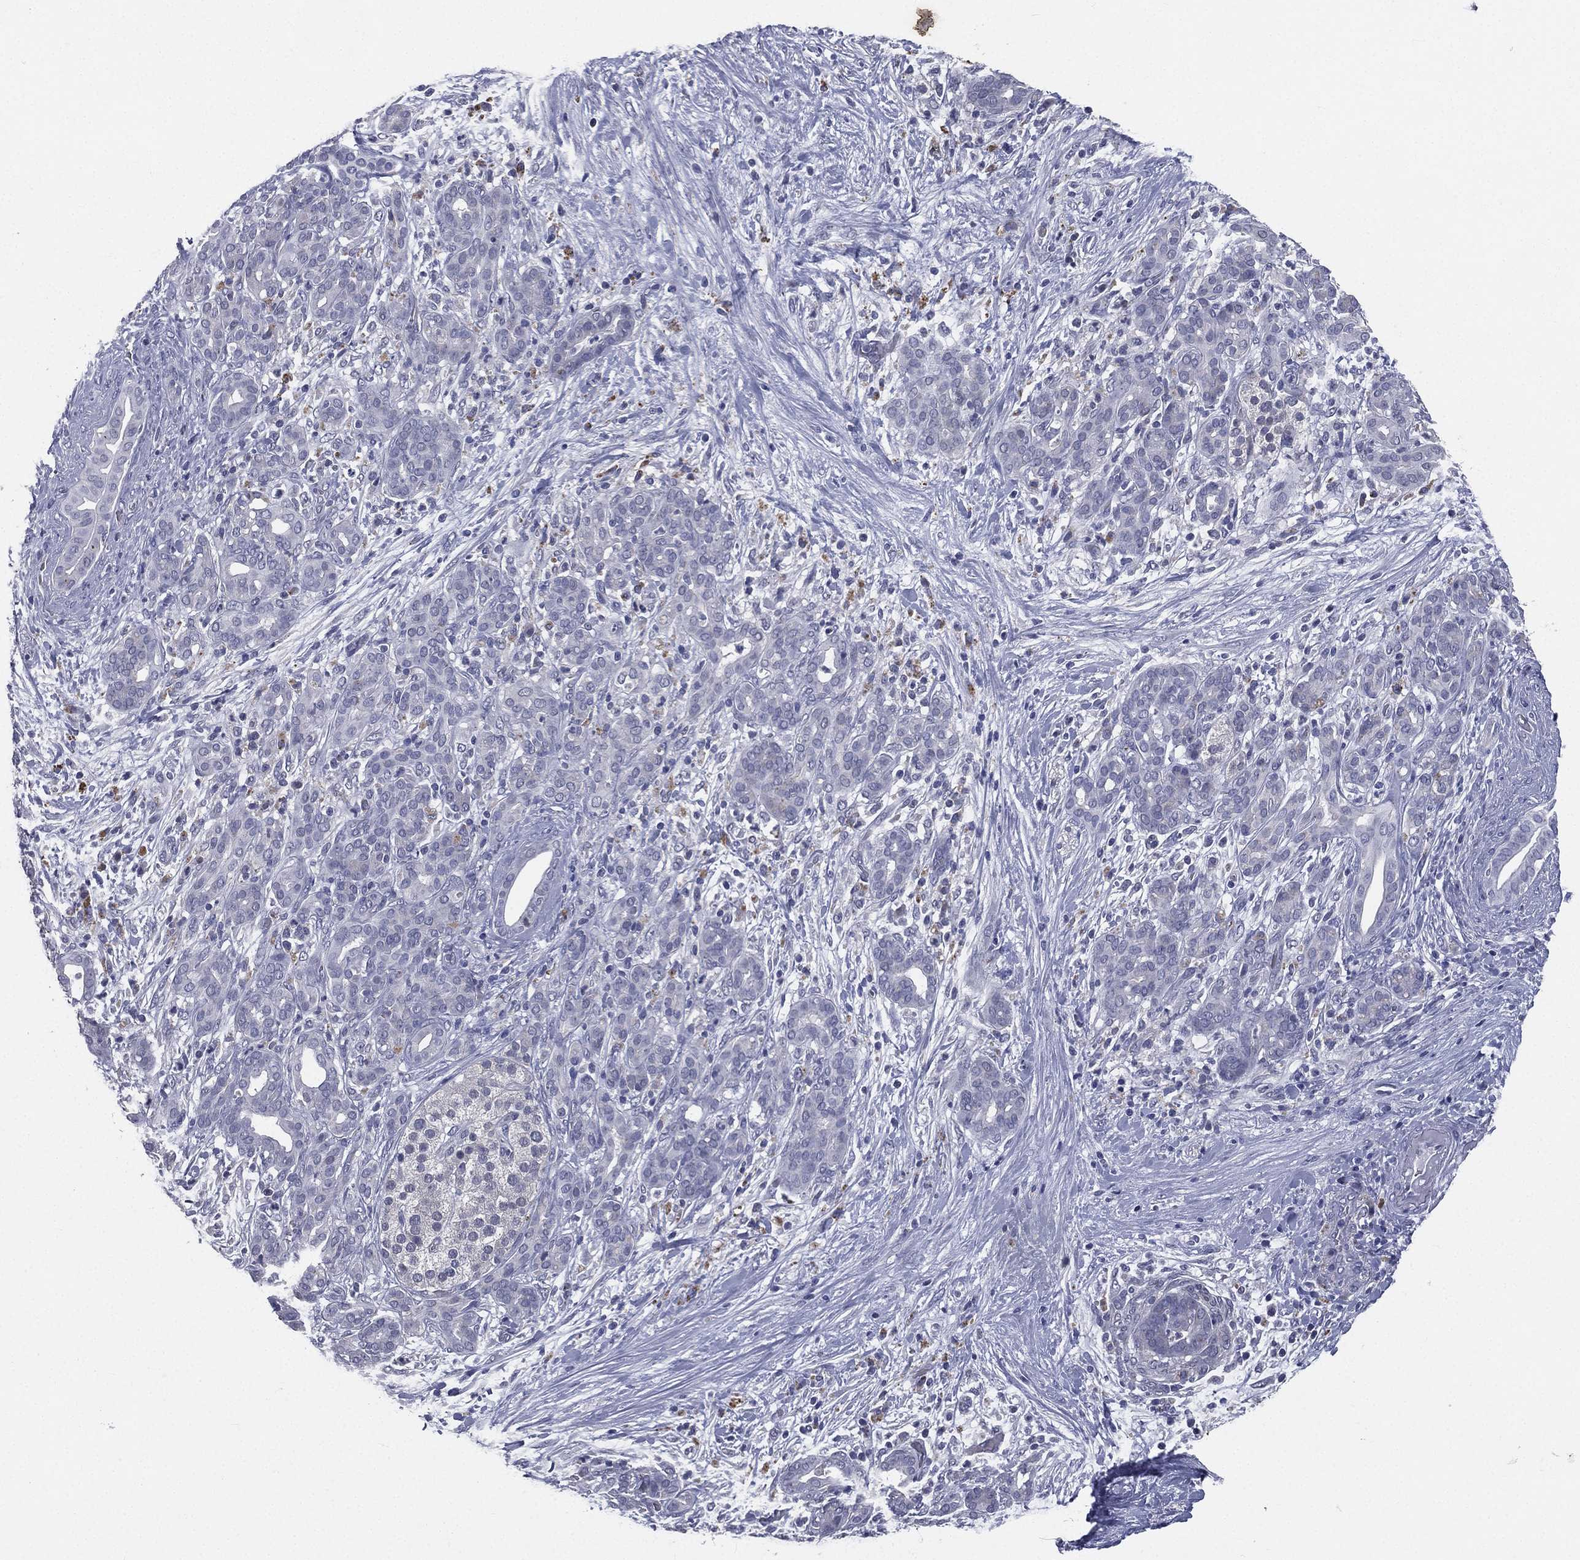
{"staining": {"intensity": "negative", "quantity": "none", "location": "none"}, "tissue": "pancreatic cancer", "cell_type": "Tumor cells", "image_type": "cancer", "snomed": [{"axis": "morphology", "description": "Adenocarcinoma, NOS"}, {"axis": "topography", "description": "Pancreas"}], "caption": "Pancreatic cancer stained for a protein using IHC displays no expression tumor cells.", "gene": "IFT27", "patient": {"sex": "male", "age": 44}}